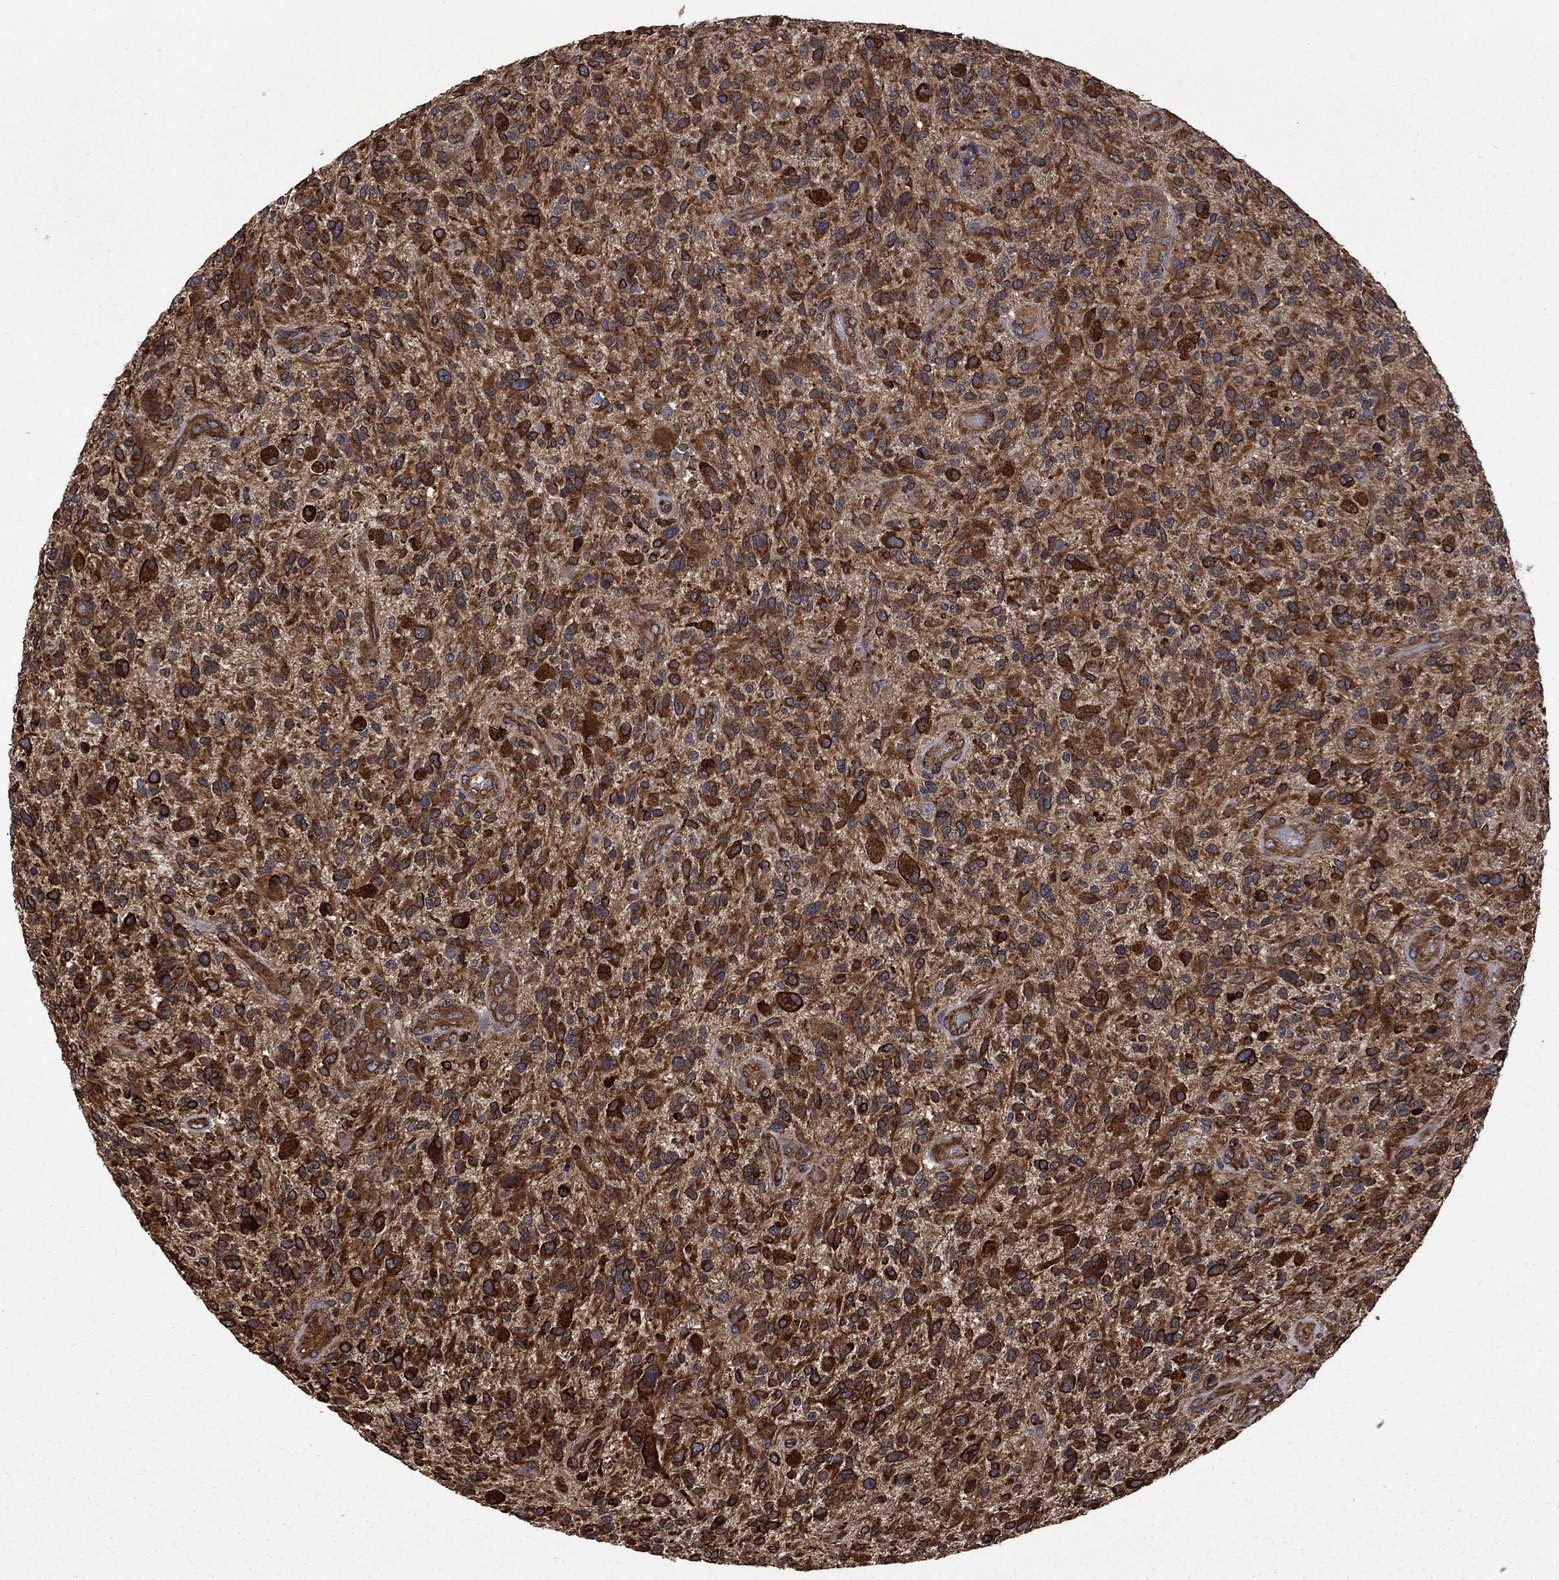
{"staining": {"intensity": "strong", "quantity": ">75%", "location": "cytoplasmic/membranous"}, "tissue": "glioma", "cell_type": "Tumor cells", "image_type": "cancer", "snomed": [{"axis": "morphology", "description": "Glioma, malignant, High grade"}, {"axis": "topography", "description": "Brain"}], "caption": "Immunohistochemical staining of glioma shows strong cytoplasmic/membranous protein expression in about >75% of tumor cells. (brown staining indicates protein expression, while blue staining denotes nuclei).", "gene": "CUTC", "patient": {"sex": "male", "age": 47}}